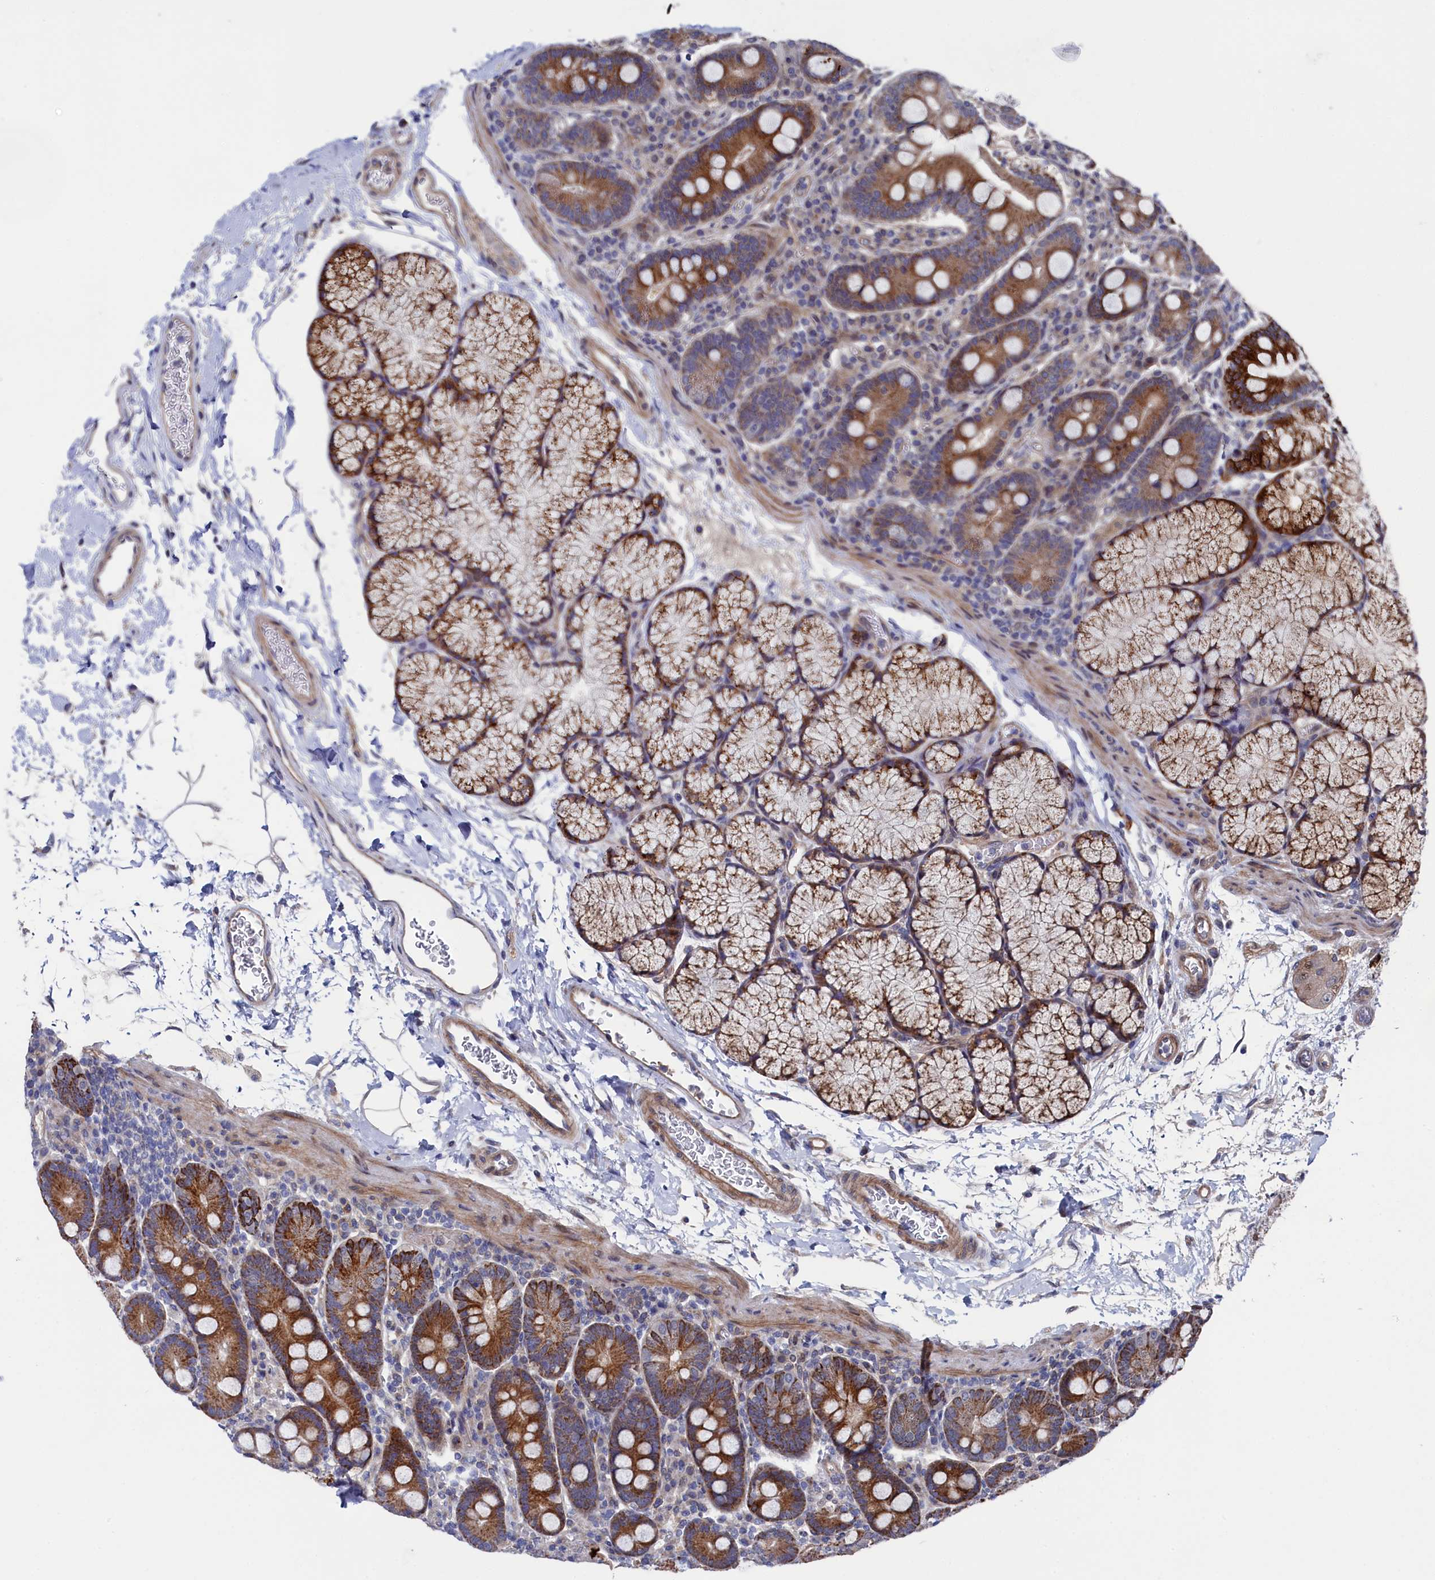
{"staining": {"intensity": "strong", "quantity": ">75%", "location": "cytoplasmic/membranous"}, "tissue": "duodenum", "cell_type": "Glandular cells", "image_type": "normal", "snomed": [{"axis": "morphology", "description": "Normal tissue, NOS"}, {"axis": "topography", "description": "Duodenum"}], "caption": "Approximately >75% of glandular cells in unremarkable duodenum show strong cytoplasmic/membranous protein expression as visualized by brown immunohistochemical staining.", "gene": "ZNF891", "patient": {"sex": "male", "age": 35}}